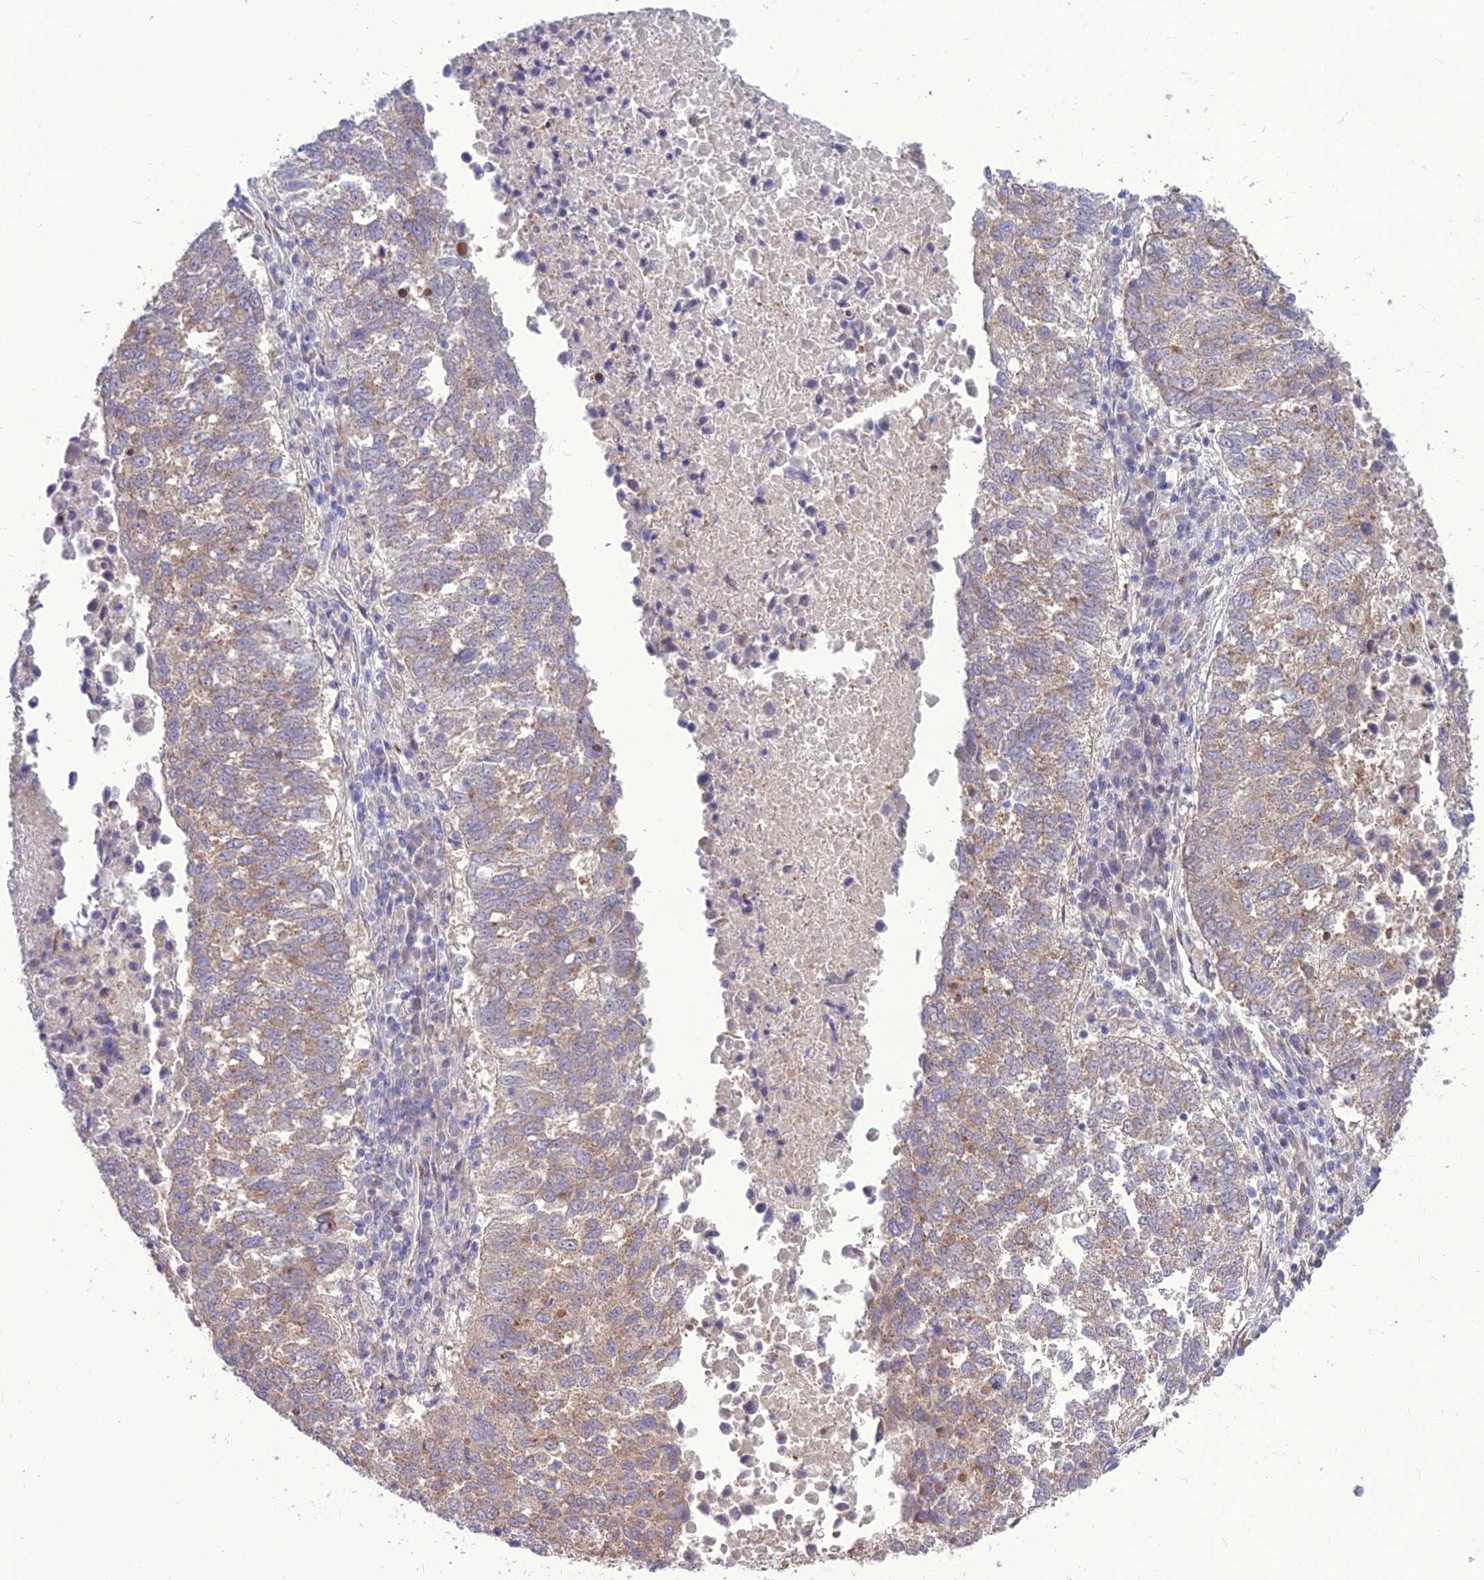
{"staining": {"intensity": "weak", "quantity": ">75%", "location": "cytoplasmic/membranous"}, "tissue": "lung cancer", "cell_type": "Tumor cells", "image_type": "cancer", "snomed": [{"axis": "morphology", "description": "Squamous cell carcinoma, NOS"}, {"axis": "topography", "description": "Lung"}], "caption": "There is low levels of weak cytoplasmic/membranous positivity in tumor cells of squamous cell carcinoma (lung), as demonstrated by immunohistochemical staining (brown color).", "gene": "SPRYD7", "patient": {"sex": "male", "age": 73}}